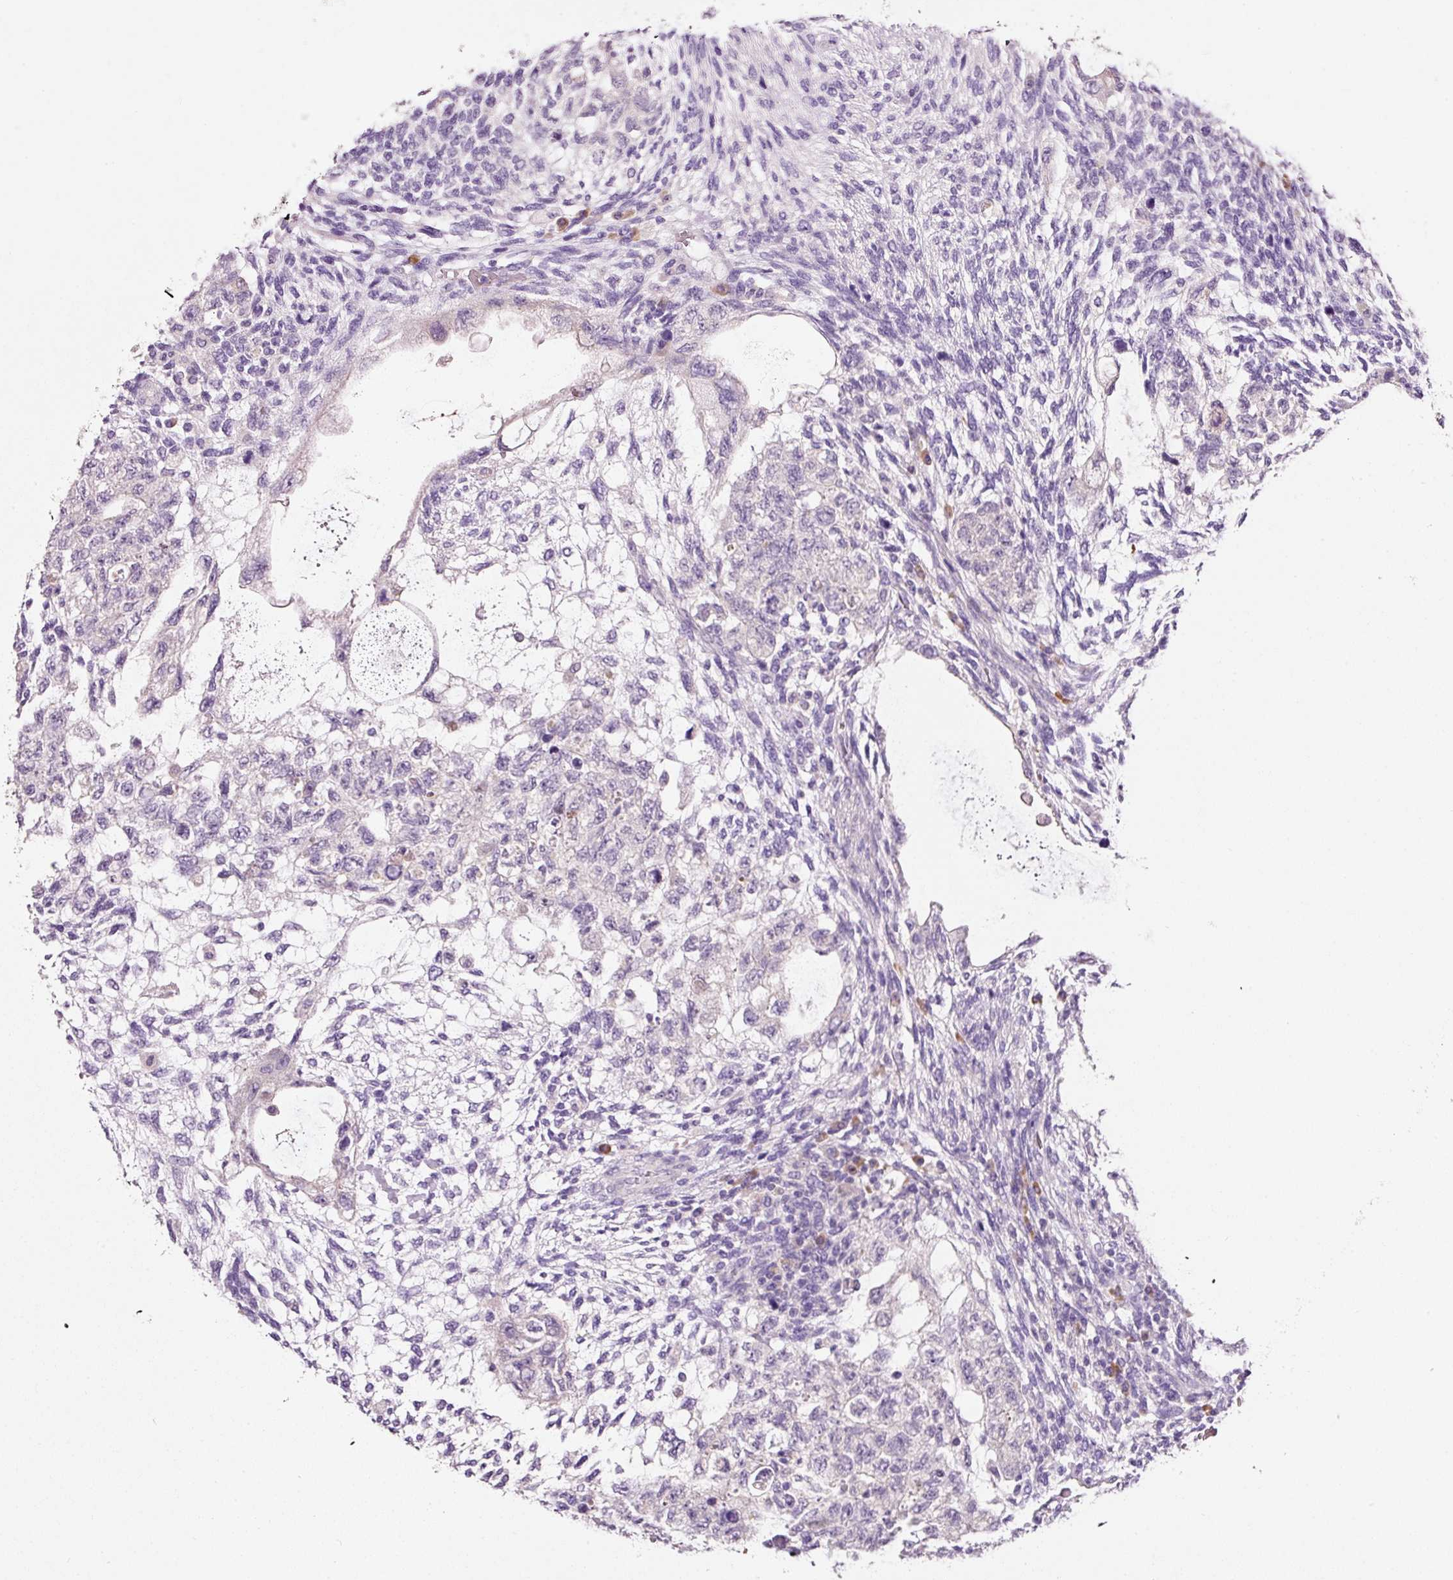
{"staining": {"intensity": "negative", "quantity": "none", "location": "none"}, "tissue": "testis cancer", "cell_type": "Tumor cells", "image_type": "cancer", "snomed": [{"axis": "morphology", "description": "Normal tissue, NOS"}, {"axis": "morphology", "description": "Carcinoma, Embryonal, NOS"}, {"axis": "topography", "description": "Testis"}], "caption": "This is an immunohistochemistry micrograph of human embryonal carcinoma (testis). There is no staining in tumor cells.", "gene": "TENT5C", "patient": {"sex": "male", "age": 36}}